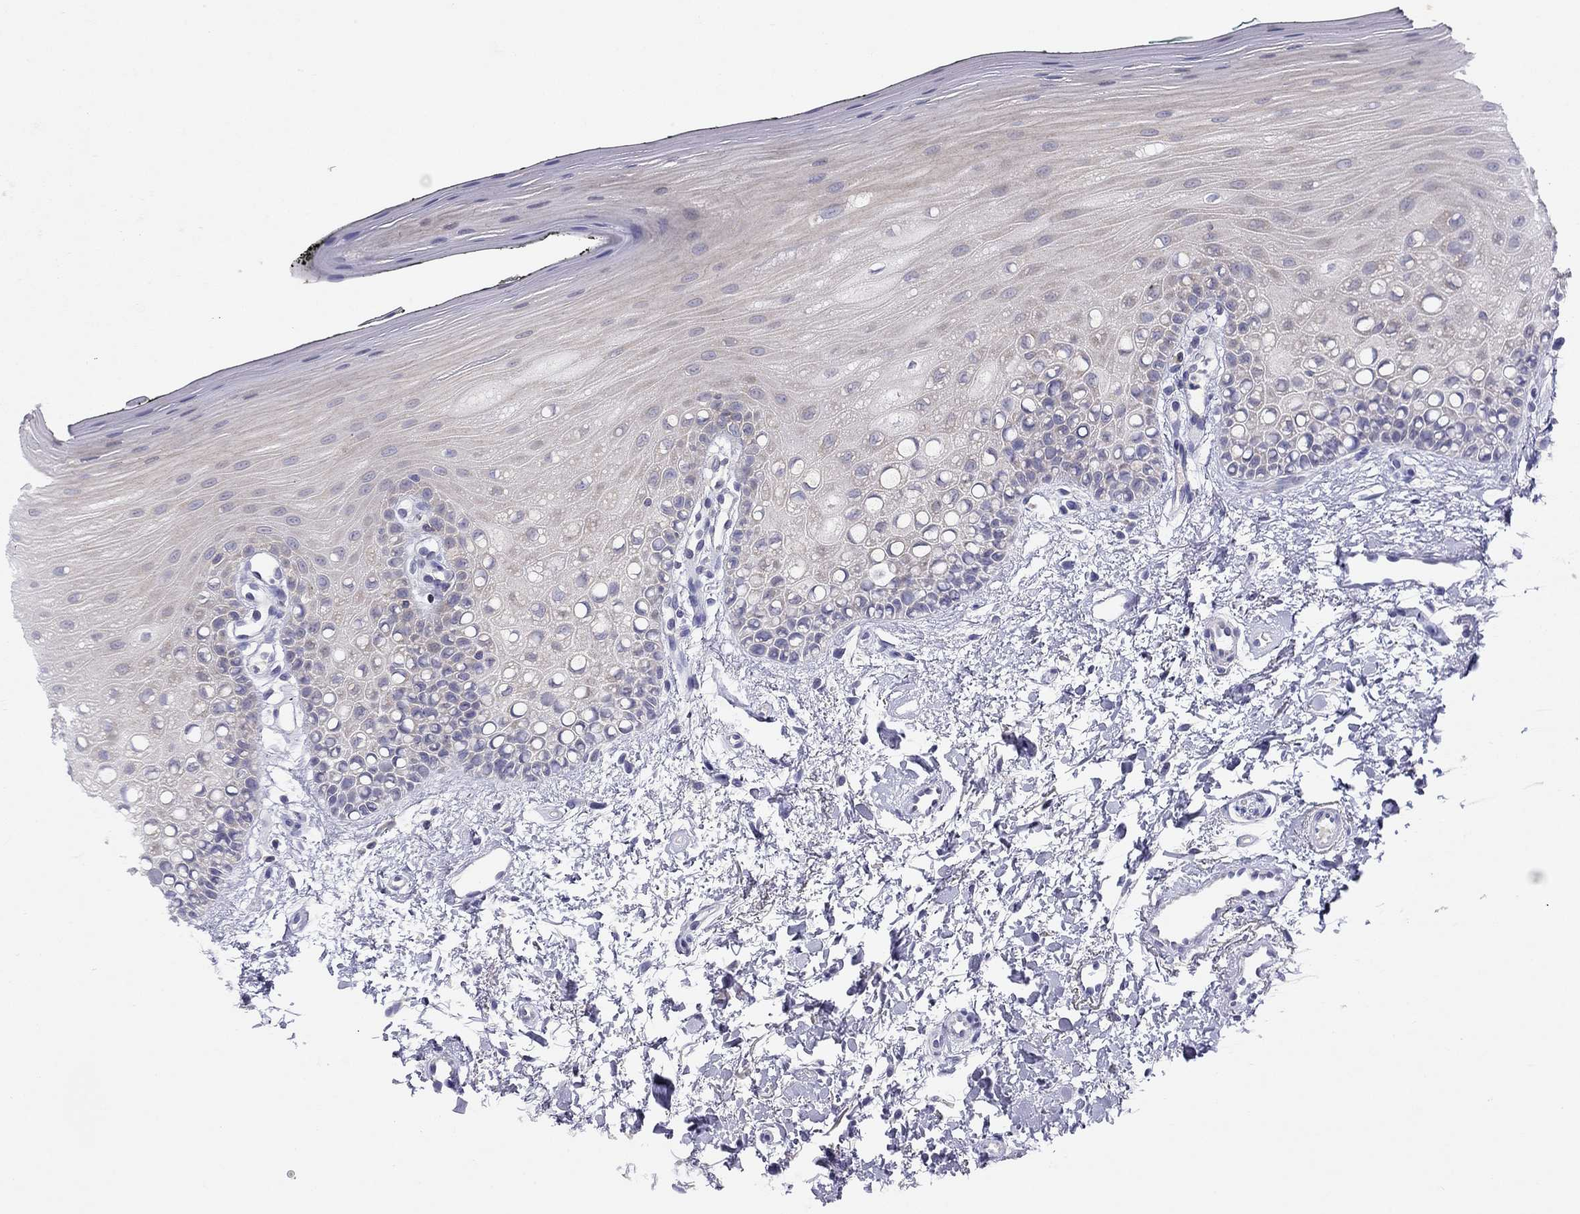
{"staining": {"intensity": "negative", "quantity": "none", "location": "none"}, "tissue": "oral mucosa", "cell_type": "Squamous epithelial cells", "image_type": "normal", "snomed": [{"axis": "morphology", "description": "Normal tissue, NOS"}, {"axis": "topography", "description": "Oral tissue"}], "caption": "Squamous epithelial cells show no significant protein expression in normal oral mucosa. (Immunohistochemistry, brightfield microscopy, high magnification).", "gene": "CITED1", "patient": {"sex": "female", "age": 78}}